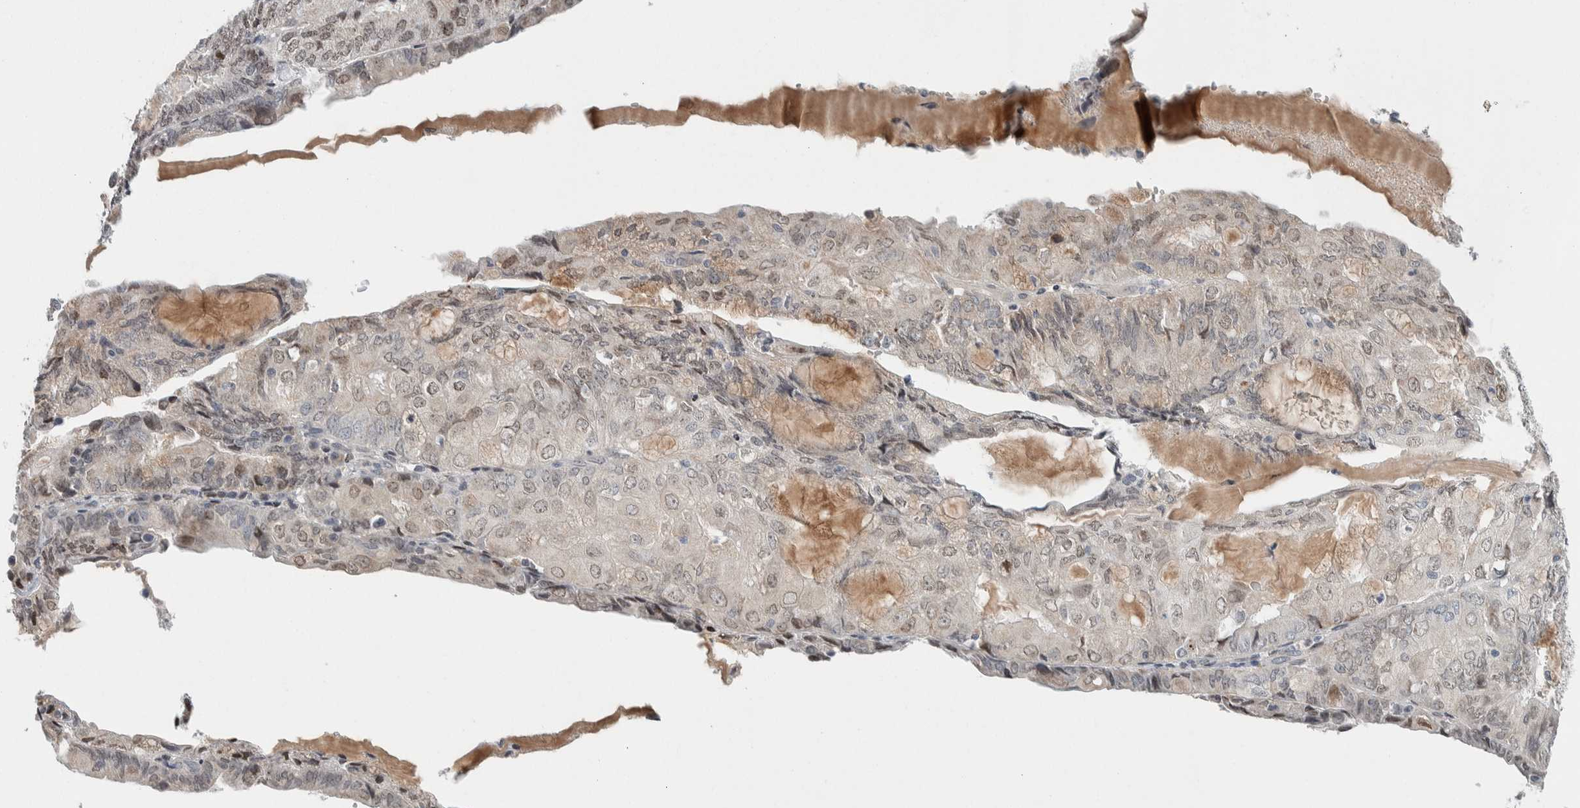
{"staining": {"intensity": "weak", "quantity": "<25%", "location": "cytoplasmic/membranous"}, "tissue": "endometrial cancer", "cell_type": "Tumor cells", "image_type": "cancer", "snomed": [{"axis": "morphology", "description": "Adenocarcinoma, NOS"}, {"axis": "topography", "description": "Endometrium"}], "caption": "IHC image of human endometrial cancer stained for a protein (brown), which displays no expression in tumor cells.", "gene": "NEUROD1", "patient": {"sex": "female", "age": 81}}